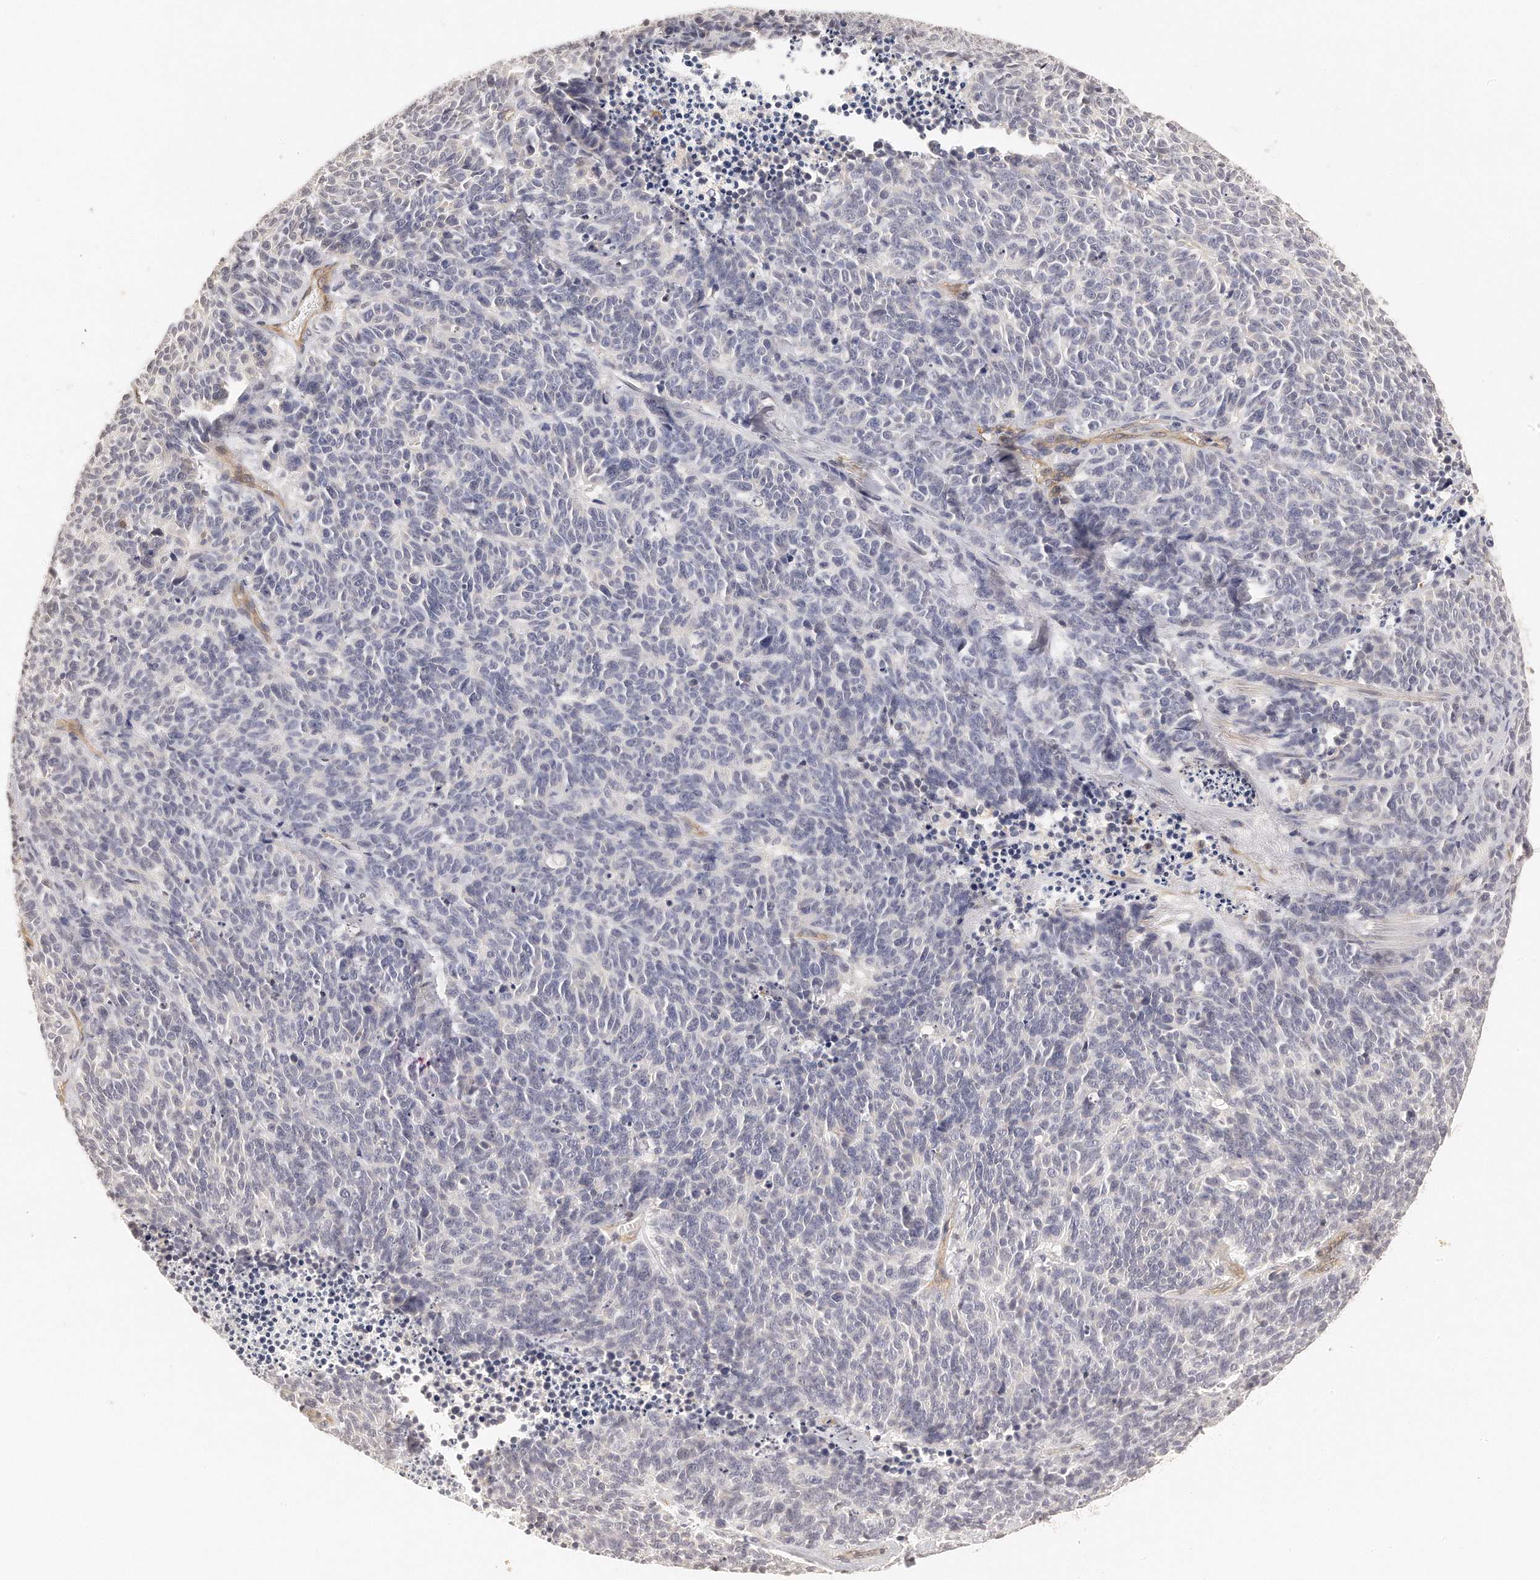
{"staining": {"intensity": "negative", "quantity": "none", "location": "none"}, "tissue": "lung cancer", "cell_type": "Tumor cells", "image_type": "cancer", "snomed": [{"axis": "morphology", "description": "Neoplasm, malignant, NOS"}, {"axis": "topography", "description": "Lung"}], "caption": "Lung neoplasm (malignant) was stained to show a protein in brown. There is no significant positivity in tumor cells.", "gene": "CHST7", "patient": {"sex": "female", "age": 58}}